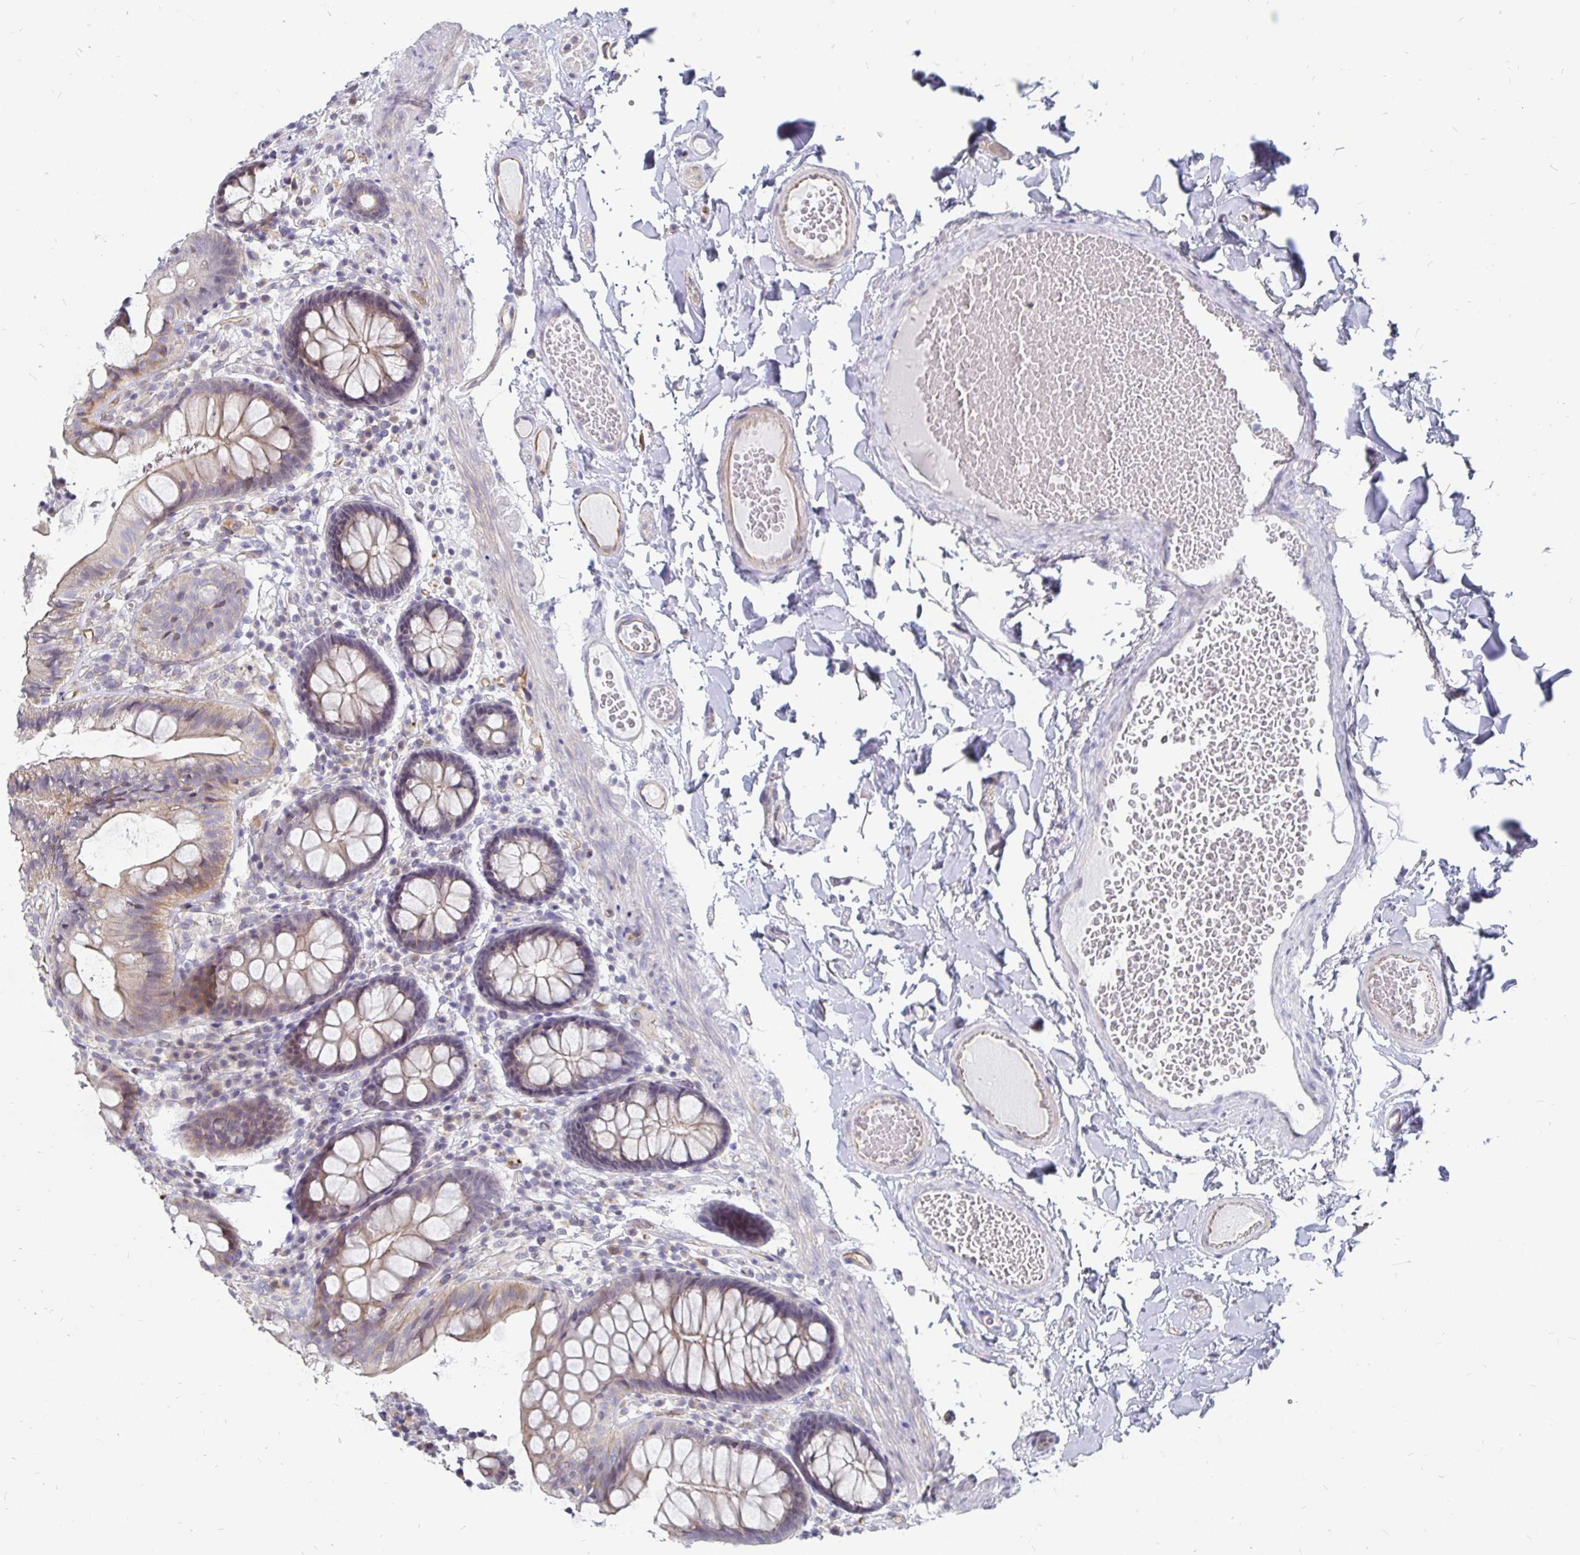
{"staining": {"intensity": "weak", "quantity": "<25%", "location": "cytoplasmic/membranous"}, "tissue": "colon", "cell_type": "Endothelial cells", "image_type": "normal", "snomed": [{"axis": "morphology", "description": "Normal tissue, NOS"}, {"axis": "topography", "description": "Colon"}], "caption": "Endothelial cells show no significant expression in benign colon. (DAB (3,3'-diaminobenzidine) IHC visualized using brightfield microscopy, high magnification).", "gene": "CCDC85A", "patient": {"sex": "male", "age": 84}}